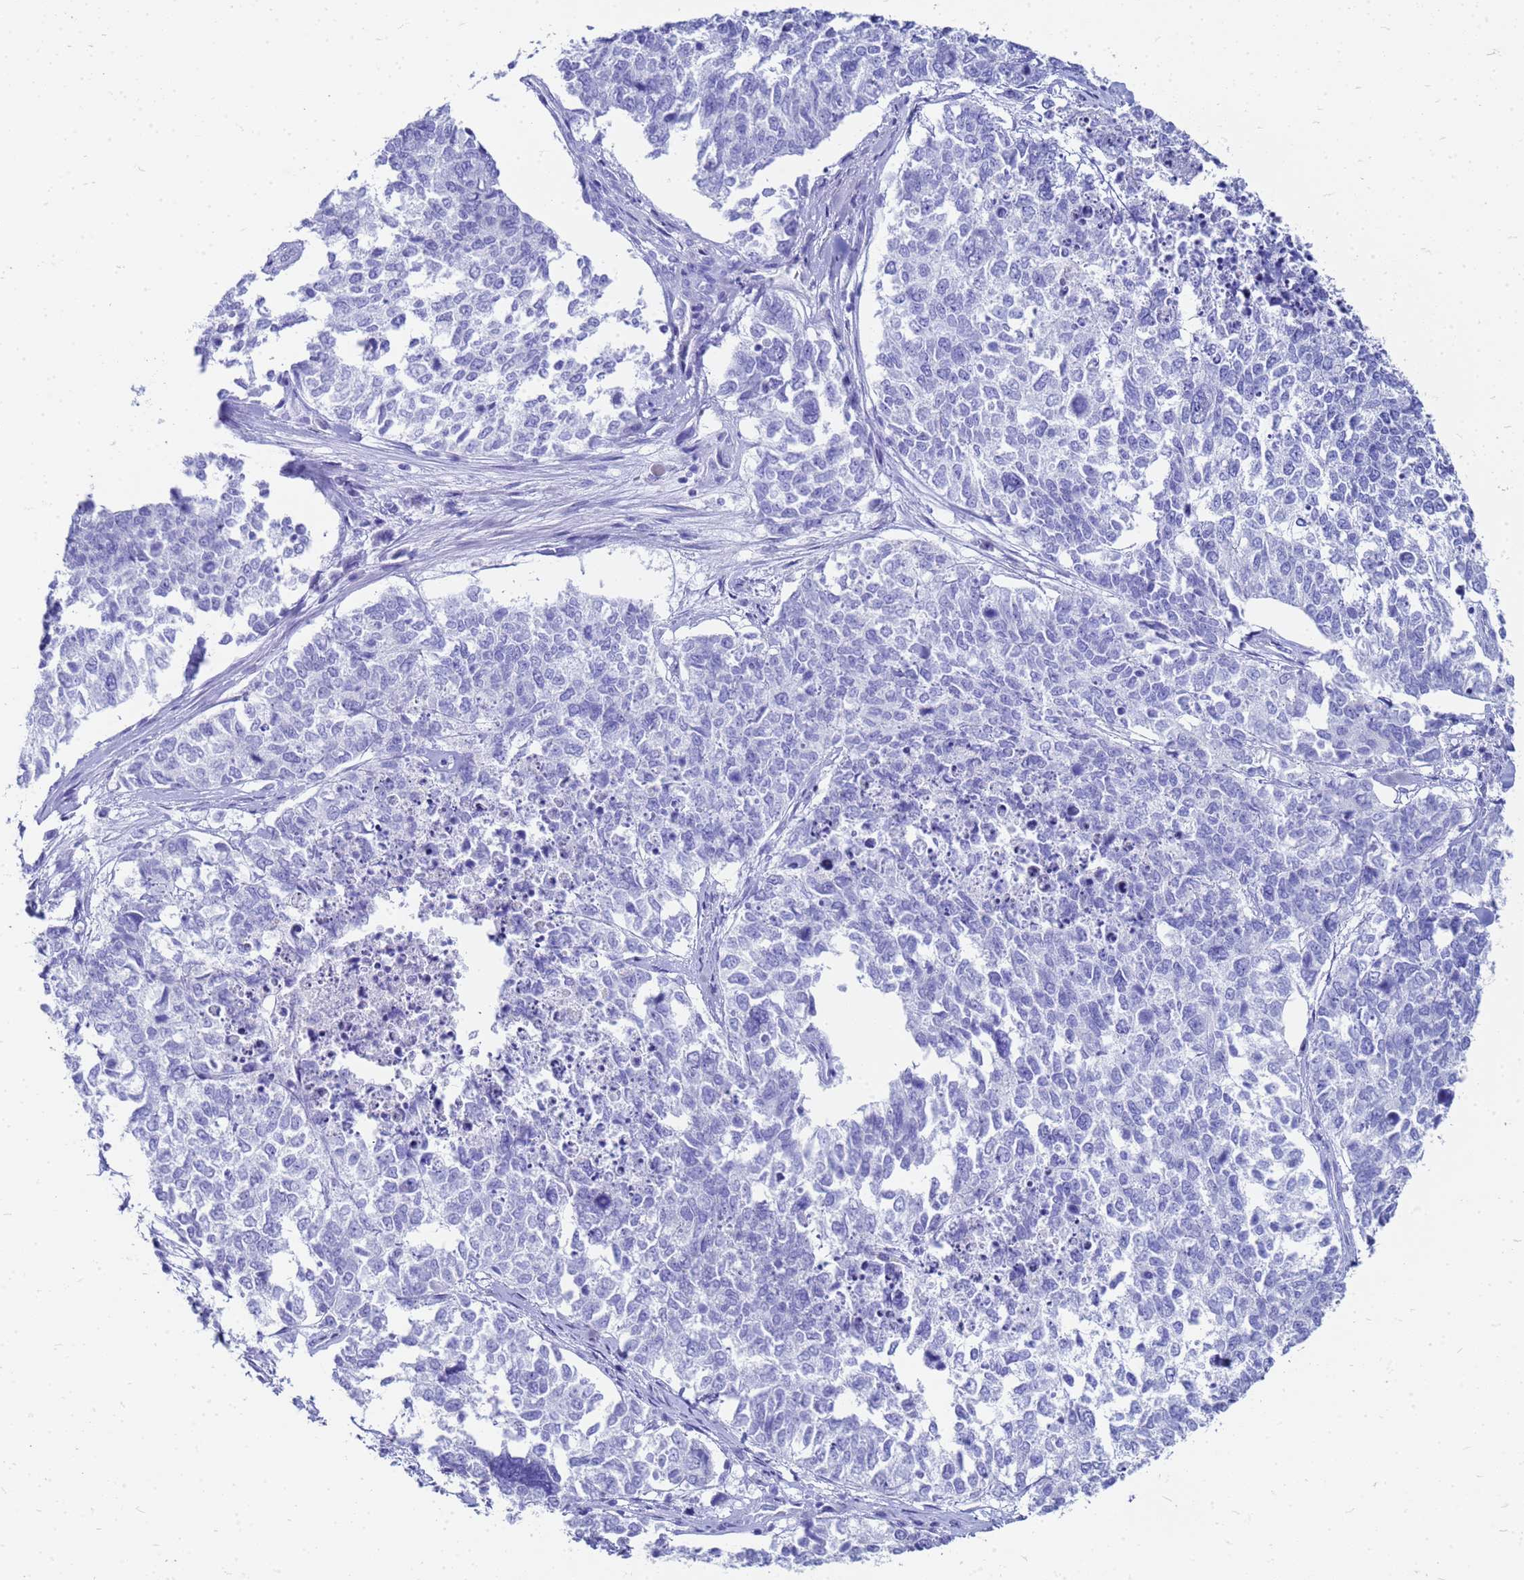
{"staining": {"intensity": "negative", "quantity": "none", "location": "none"}, "tissue": "cervical cancer", "cell_type": "Tumor cells", "image_type": "cancer", "snomed": [{"axis": "morphology", "description": "Squamous cell carcinoma, NOS"}, {"axis": "topography", "description": "Cervix"}], "caption": "This is an immunohistochemistry (IHC) histopathology image of cervical cancer (squamous cell carcinoma). There is no positivity in tumor cells.", "gene": "CKB", "patient": {"sex": "female", "age": 63}}